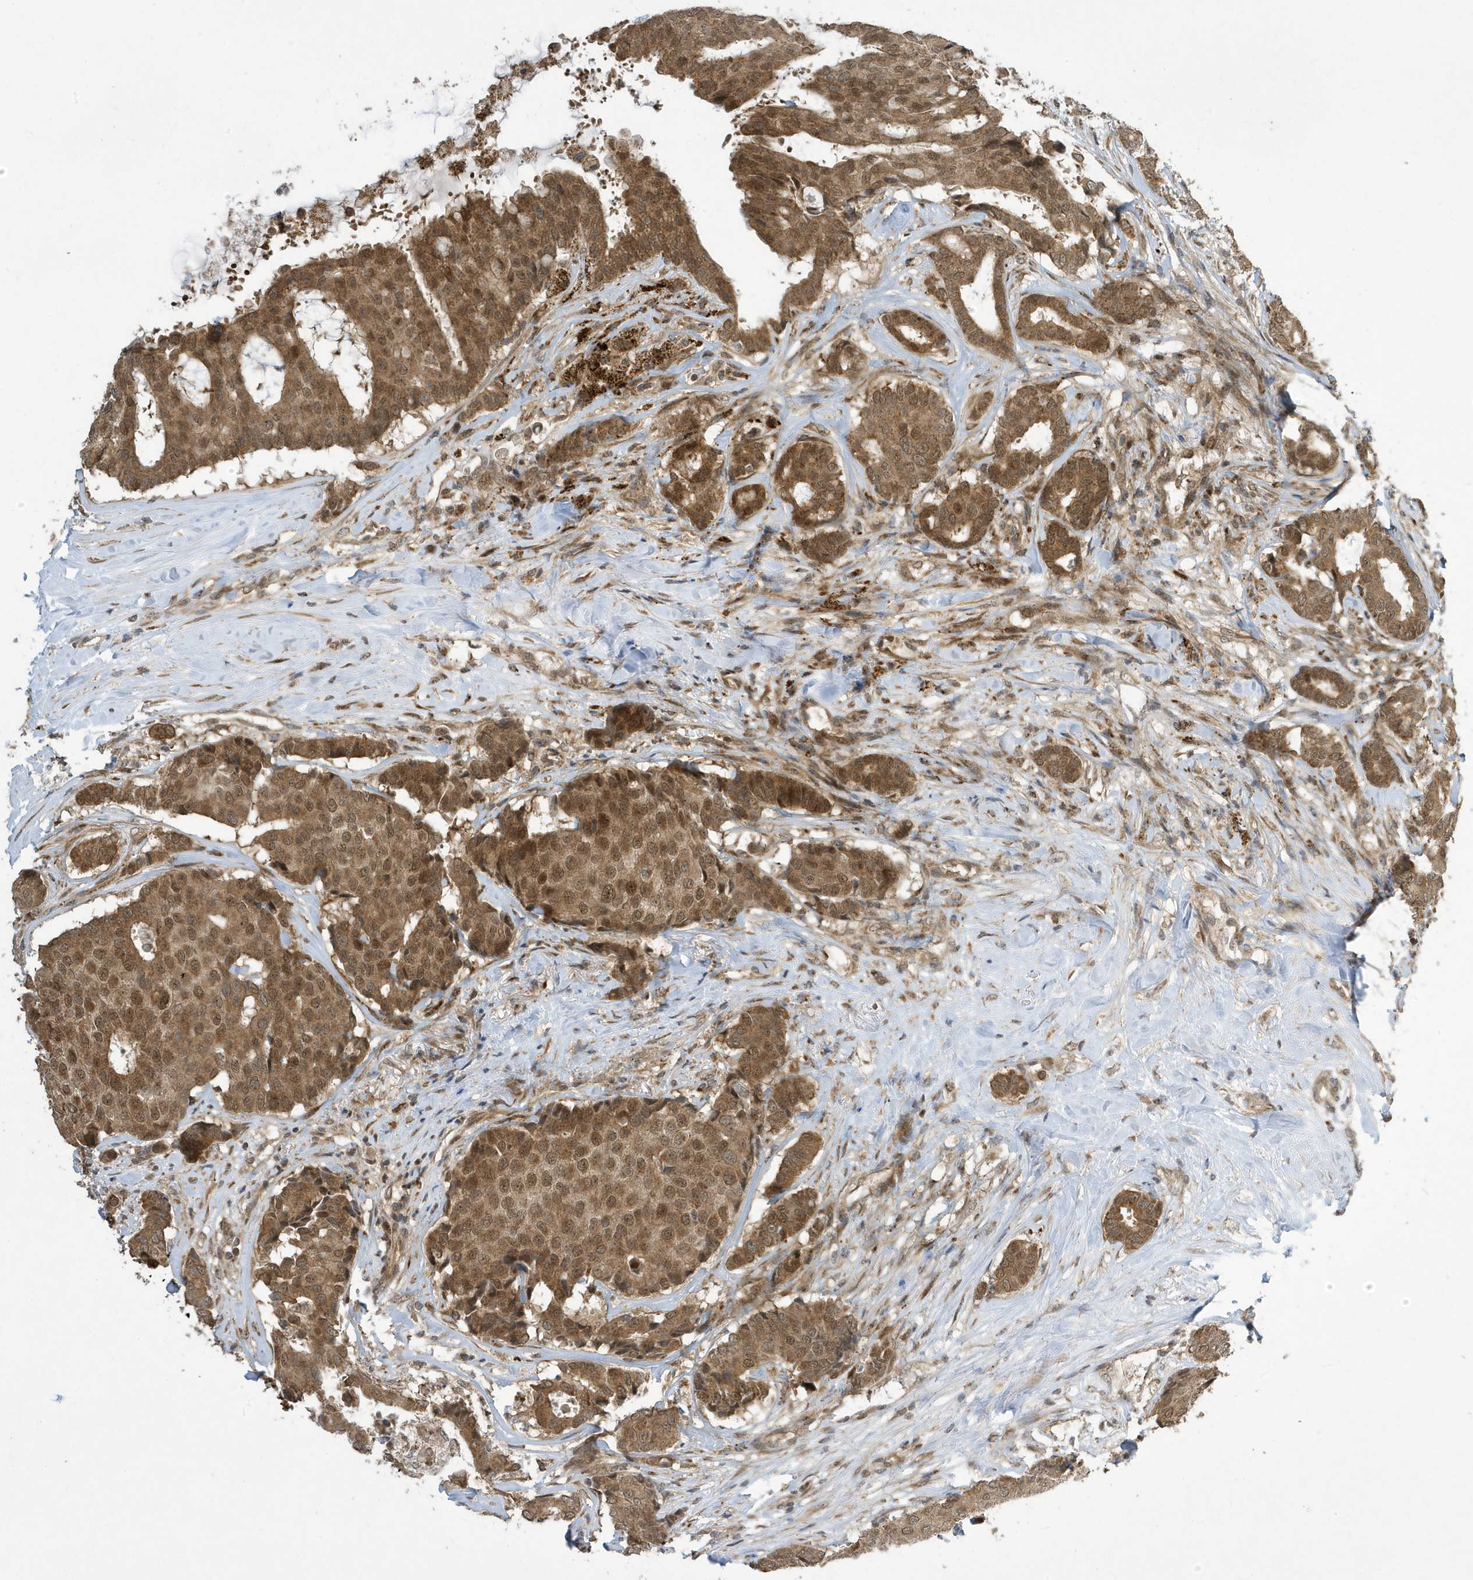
{"staining": {"intensity": "moderate", "quantity": ">75%", "location": "cytoplasmic/membranous,nuclear"}, "tissue": "breast cancer", "cell_type": "Tumor cells", "image_type": "cancer", "snomed": [{"axis": "morphology", "description": "Duct carcinoma"}, {"axis": "topography", "description": "Breast"}], "caption": "This is an image of immunohistochemistry staining of breast cancer (infiltrating ductal carcinoma), which shows moderate positivity in the cytoplasmic/membranous and nuclear of tumor cells.", "gene": "NCOA7", "patient": {"sex": "female", "age": 75}}